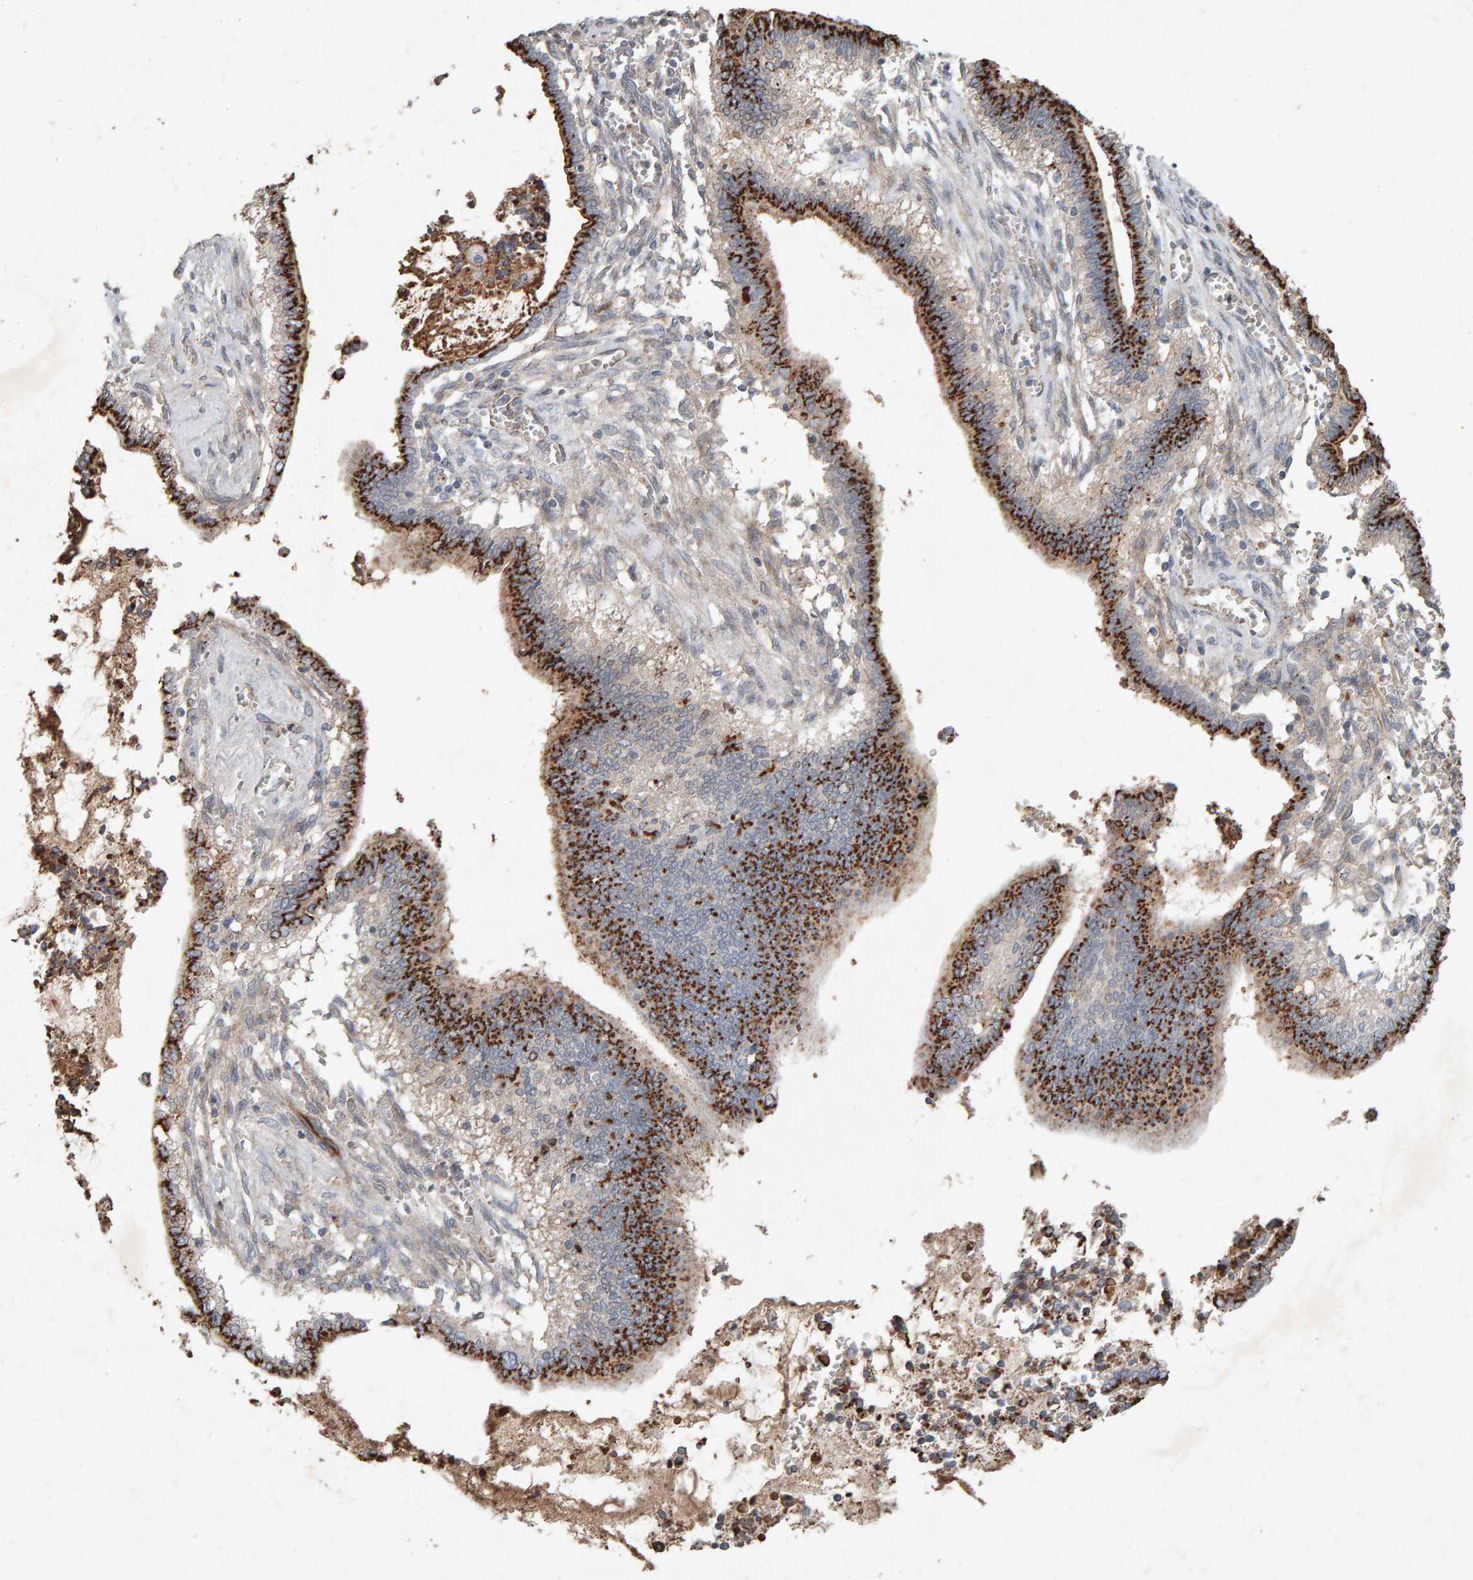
{"staining": {"intensity": "strong", "quantity": ">75%", "location": "cytoplasmic/membranous"}, "tissue": "cervical cancer", "cell_type": "Tumor cells", "image_type": "cancer", "snomed": [{"axis": "morphology", "description": "Adenocarcinoma, NOS"}, {"axis": "topography", "description": "Cervix"}], "caption": "High-magnification brightfield microscopy of cervical adenocarcinoma stained with DAB (brown) and counterstained with hematoxylin (blue). tumor cells exhibit strong cytoplasmic/membranous positivity is present in about>75% of cells.", "gene": "PTPRM", "patient": {"sex": "female", "age": 44}}